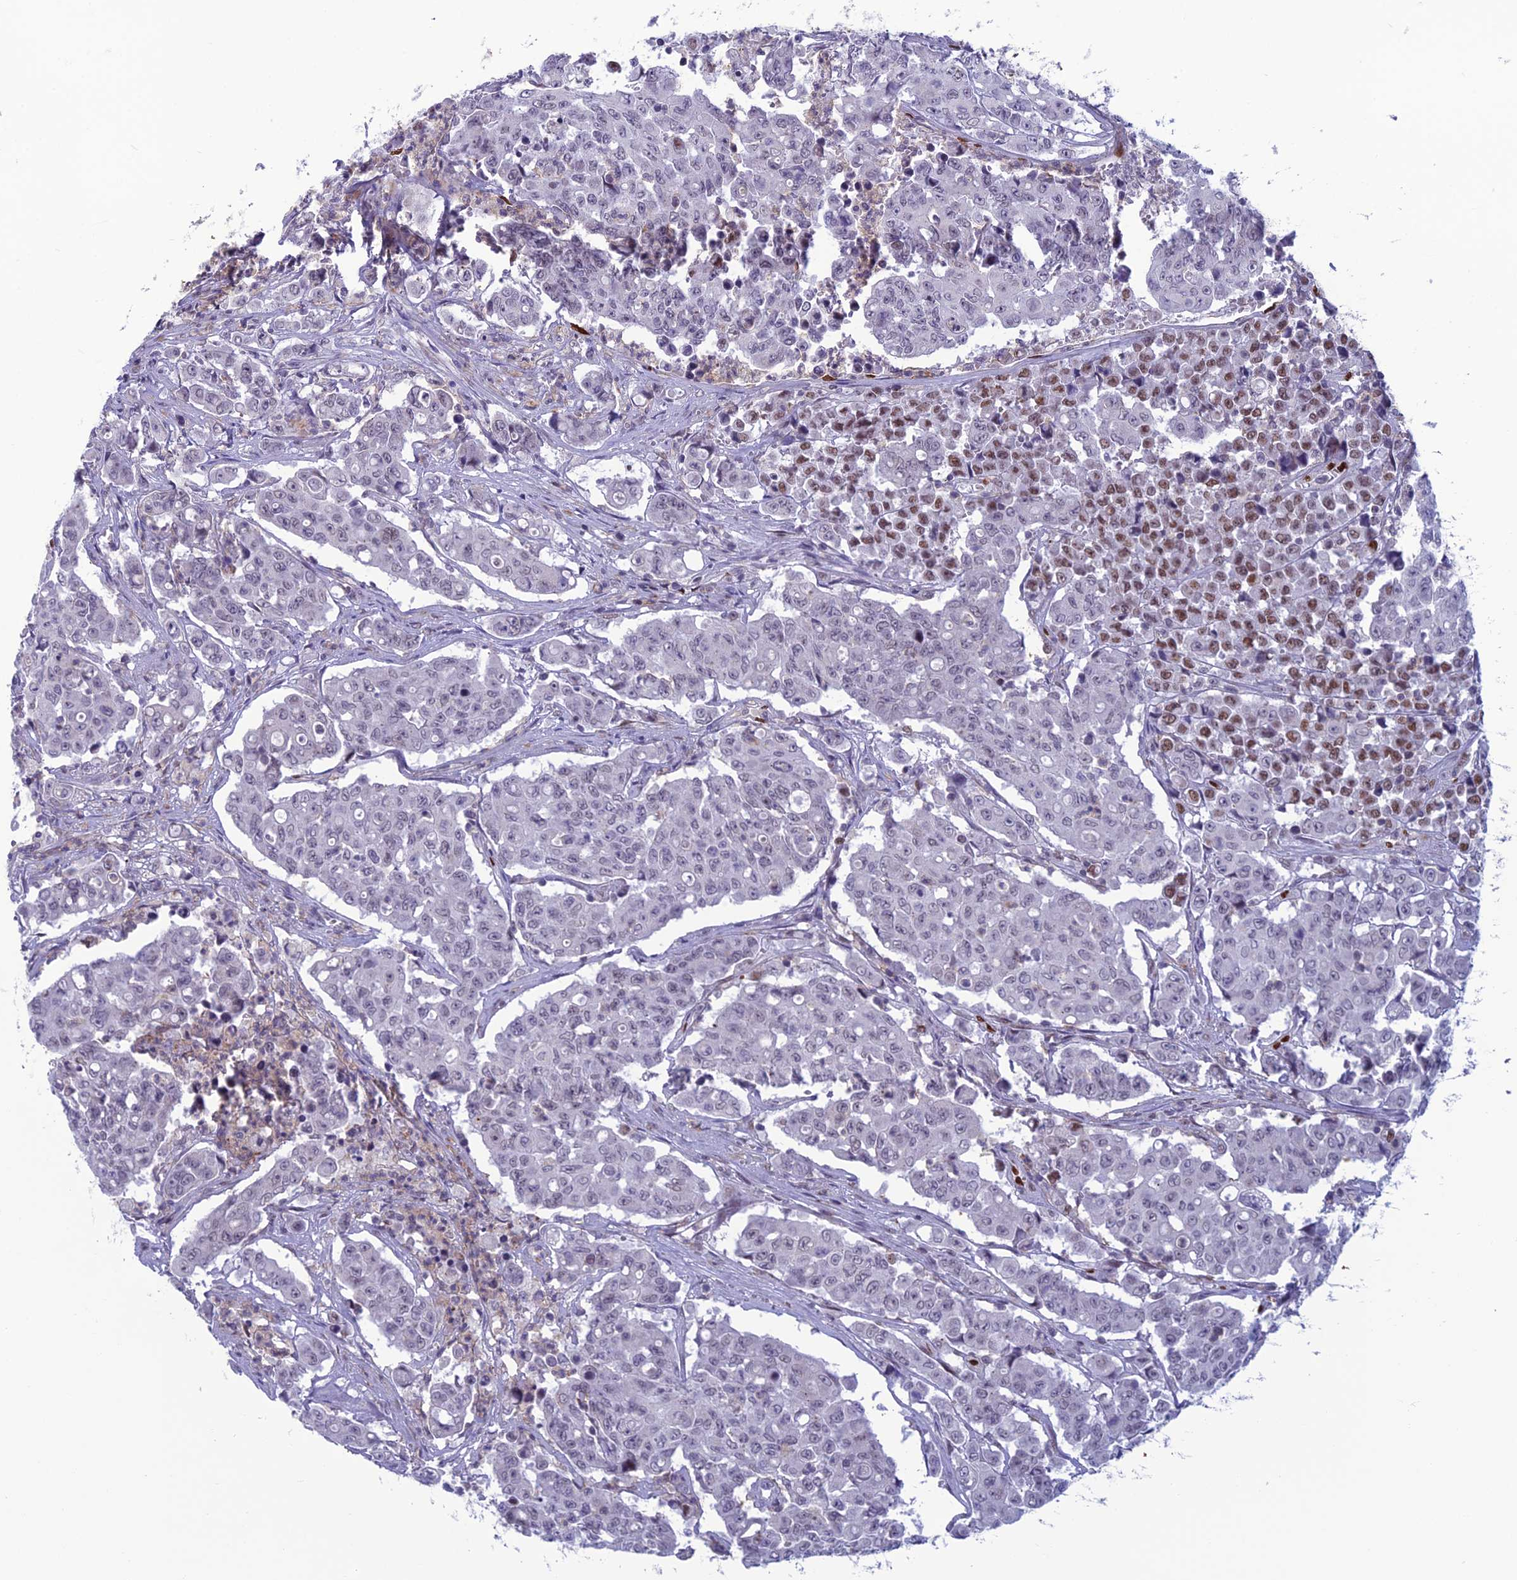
{"staining": {"intensity": "moderate", "quantity": "<25%", "location": "nuclear"}, "tissue": "colorectal cancer", "cell_type": "Tumor cells", "image_type": "cancer", "snomed": [{"axis": "morphology", "description": "Adenocarcinoma, NOS"}, {"axis": "topography", "description": "Colon"}], "caption": "A histopathology image of human colorectal cancer stained for a protein reveals moderate nuclear brown staining in tumor cells. The staining is performed using DAB brown chromogen to label protein expression. The nuclei are counter-stained blue using hematoxylin.", "gene": "NOL4L", "patient": {"sex": "male", "age": 51}}